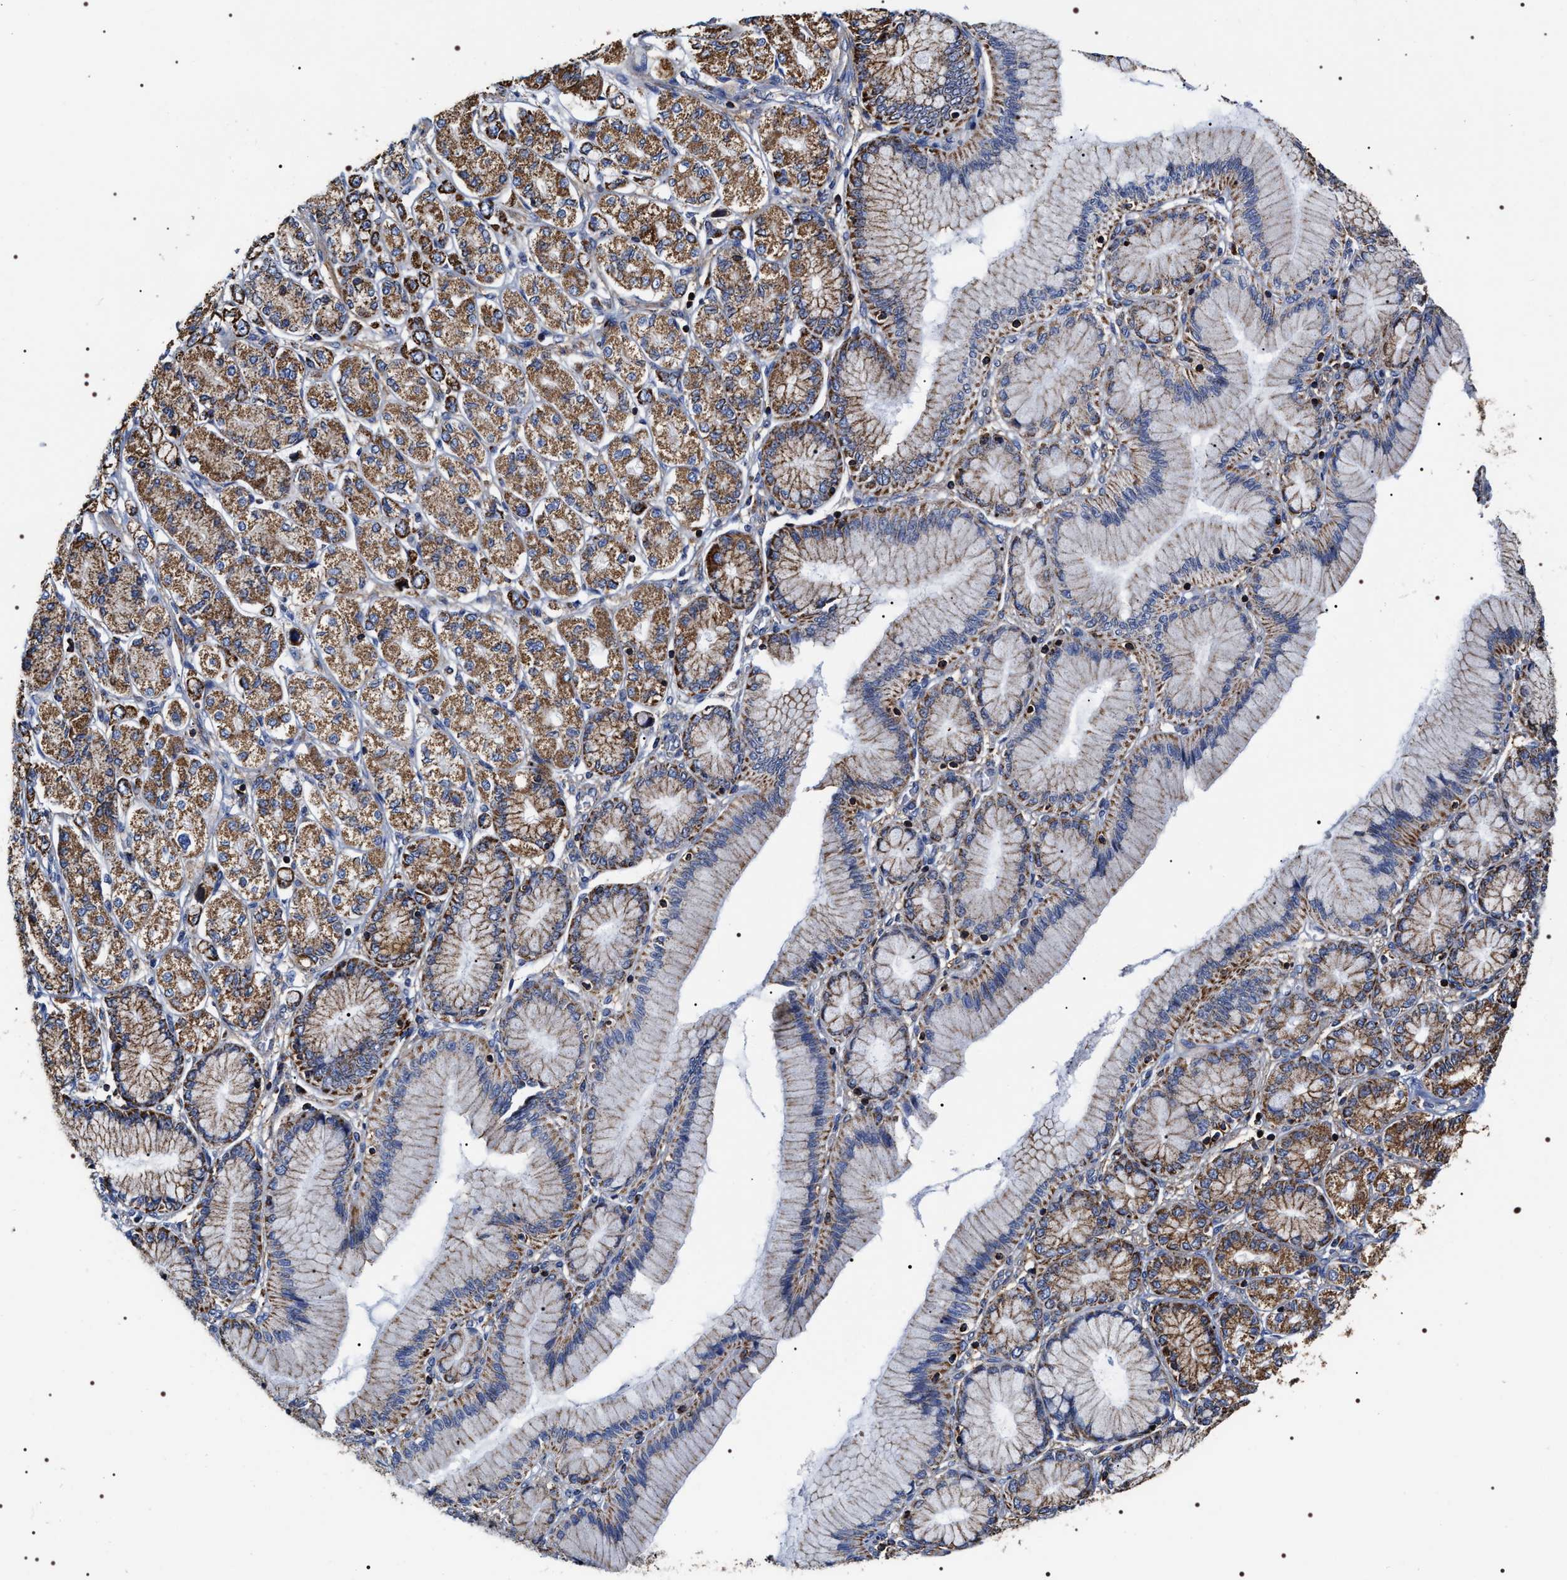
{"staining": {"intensity": "moderate", "quantity": "25%-75%", "location": "cytoplasmic/membranous"}, "tissue": "stomach cancer", "cell_type": "Tumor cells", "image_type": "cancer", "snomed": [{"axis": "morphology", "description": "Adenocarcinoma, NOS"}, {"axis": "topography", "description": "Stomach"}], "caption": "The micrograph shows immunohistochemical staining of stomach cancer (adenocarcinoma). There is moderate cytoplasmic/membranous expression is appreciated in approximately 25%-75% of tumor cells. Using DAB (brown) and hematoxylin (blue) stains, captured at high magnification using brightfield microscopy.", "gene": "COG5", "patient": {"sex": "female", "age": 65}}